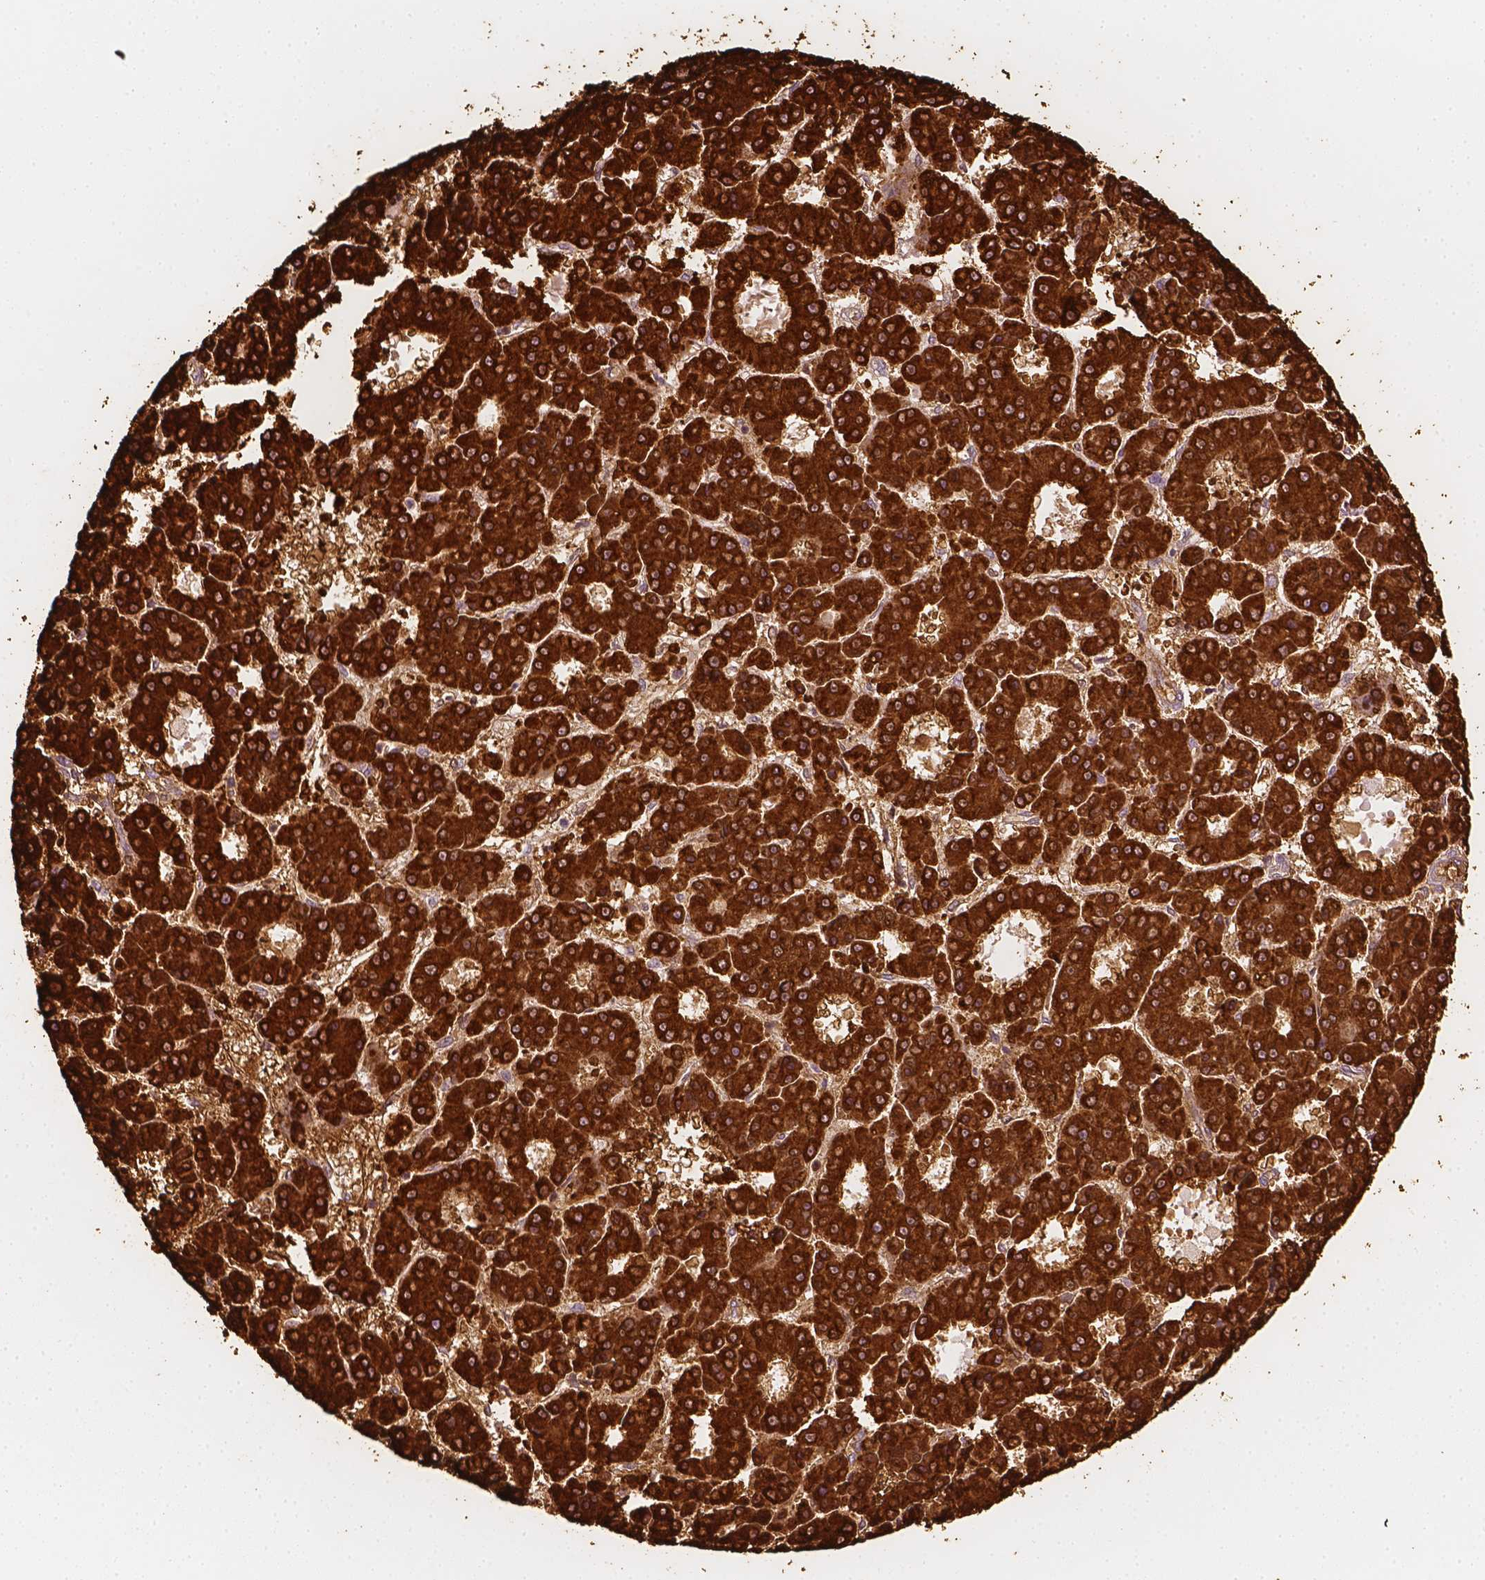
{"staining": {"intensity": "strong", "quantity": ">75%", "location": "cytoplasmic/membranous"}, "tissue": "liver cancer", "cell_type": "Tumor cells", "image_type": "cancer", "snomed": [{"axis": "morphology", "description": "Carcinoma, Hepatocellular, NOS"}, {"axis": "topography", "description": "Liver"}], "caption": "Liver cancer (hepatocellular carcinoma) stained with a protein marker reveals strong staining in tumor cells.", "gene": "CES1", "patient": {"sex": "male", "age": 70}}